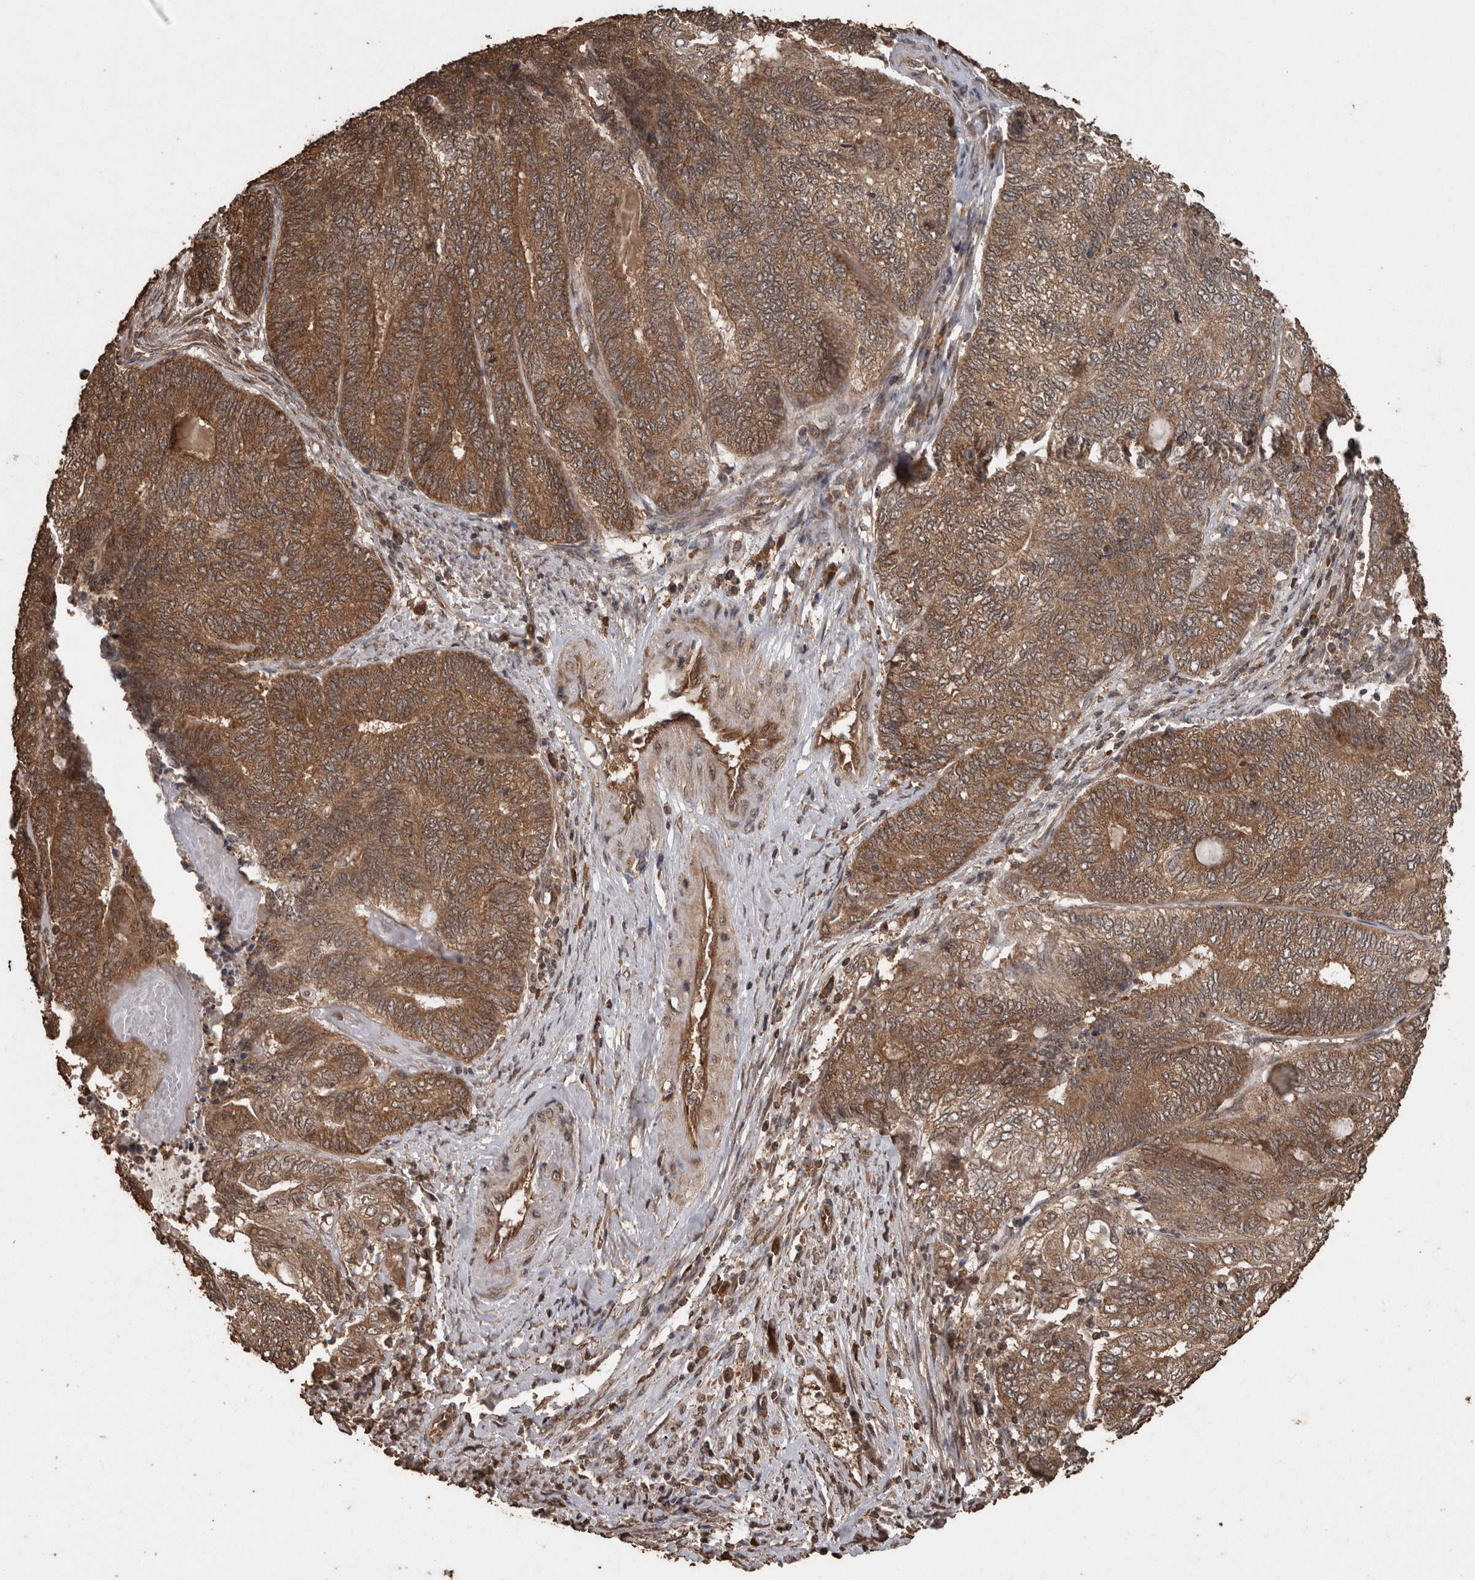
{"staining": {"intensity": "moderate", "quantity": ">75%", "location": "cytoplasmic/membranous"}, "tissue": "endometrial cancer", "cell_type": "Tumor cells", "image_type": "cancer", "snomed": [{"axis": "morphology", "description": "Adenocarcinoma, NOS"}, {"axis": "topography", "description": "Uterus"}, {"axis": "topography", "description": "Endometrium"}], "caption": "DAB (3,3'-diaminobenzidine) immunohistochemical staining of endometrial cancer (adenocarcinoma) displays moderate cytoplasmic/membranous protein staining in about >75% of tumor cells.", "gene": "PINK1", "patient": {"sex": "female", "age": 70}}